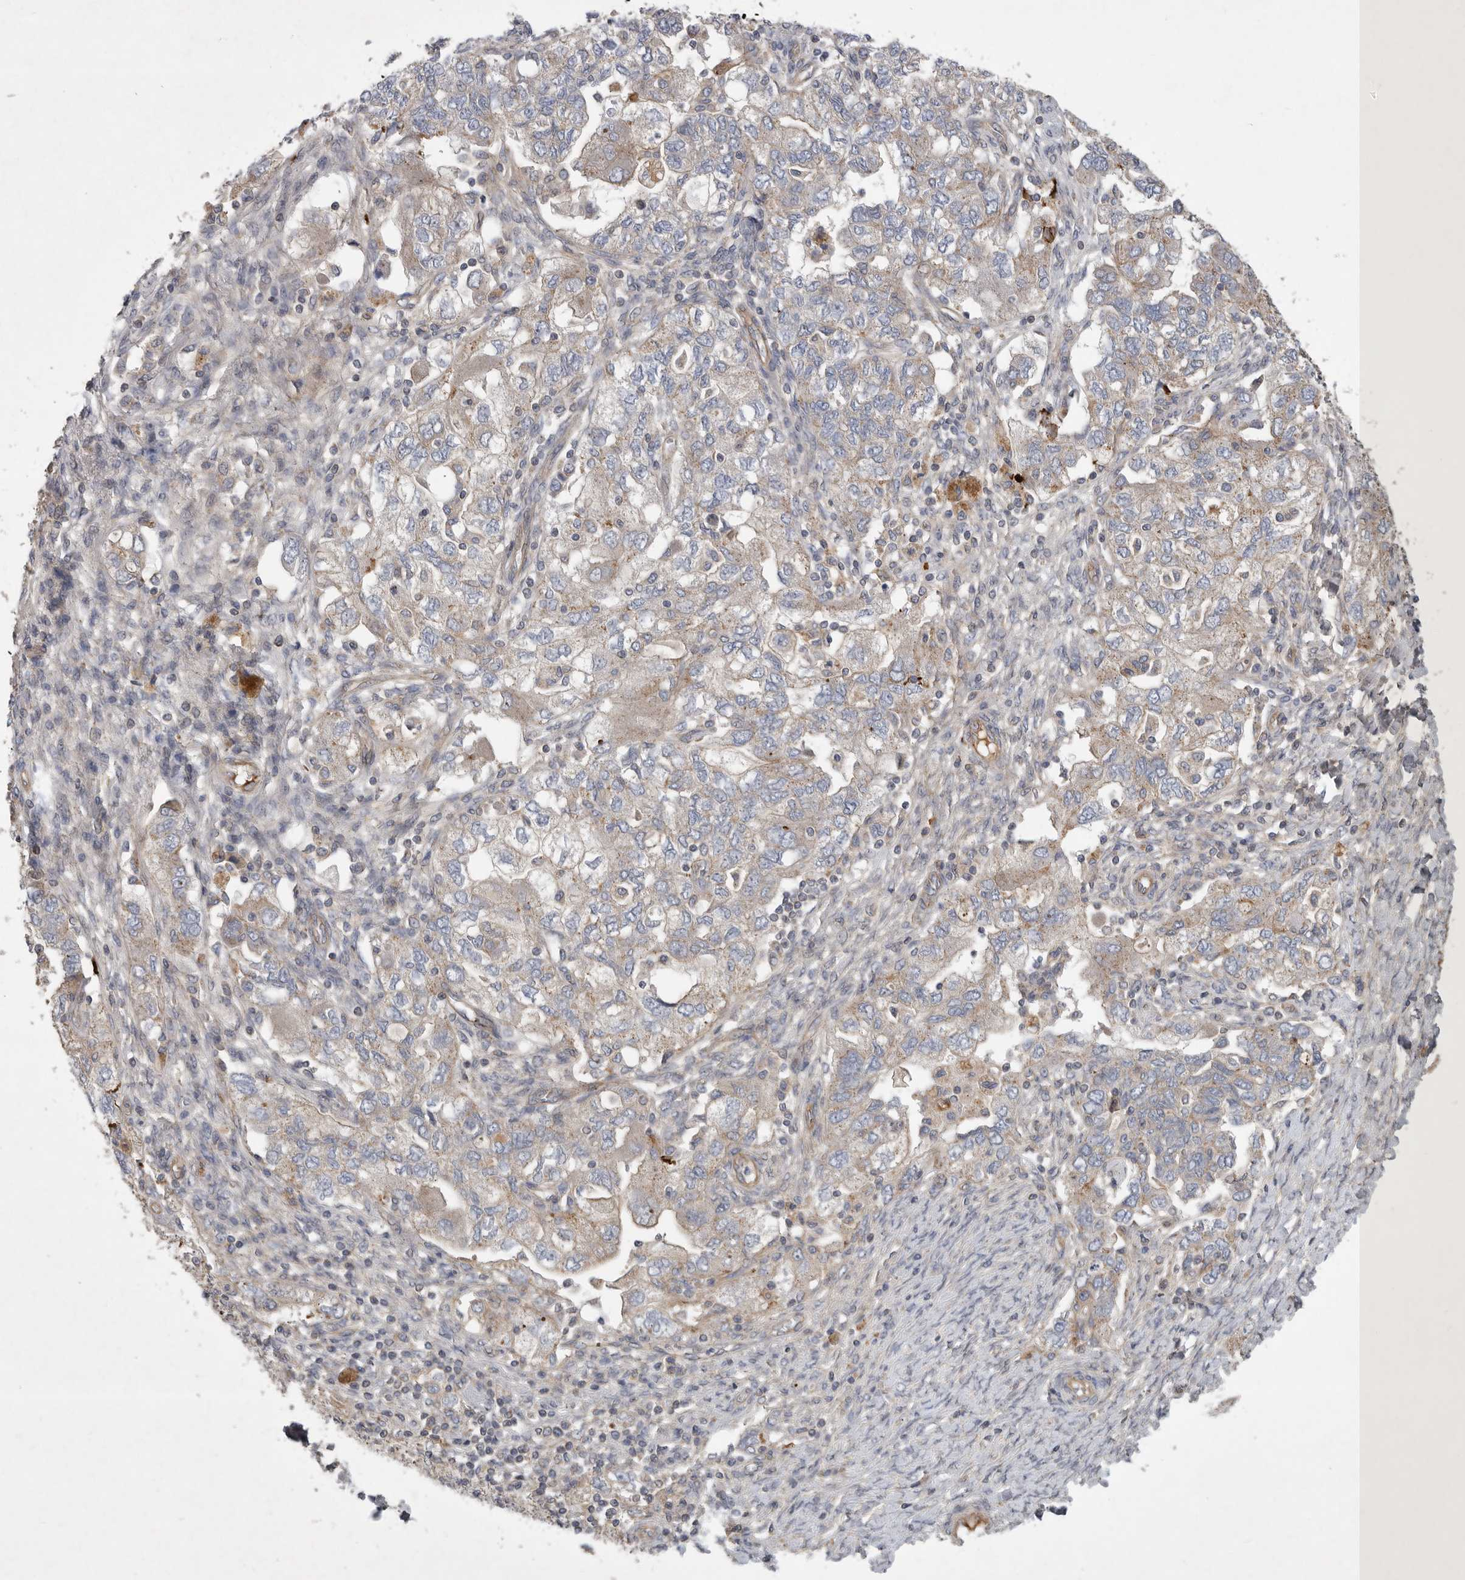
{"staining": {"intensity": "negative", "quantity": "none", "location": "none"}, "tissue": "ovarian cancer", "cell_type": "Tumor cells", "image_type": "cancer", "snomed": [{"axis": "morphology", "description": "Carcinoma, NOS"}, {"axis": "morphology", "description": "Cystadenocarcinoma, serous, NOS"}, {"axis": "topography", "description": "Ovary"}], "caption": "This is a image of IHC staining of ovarian cancer, which shows no staining in tumor cells.", "gene": "MLPH", "patient": {"sex": "female", "age": 69}}